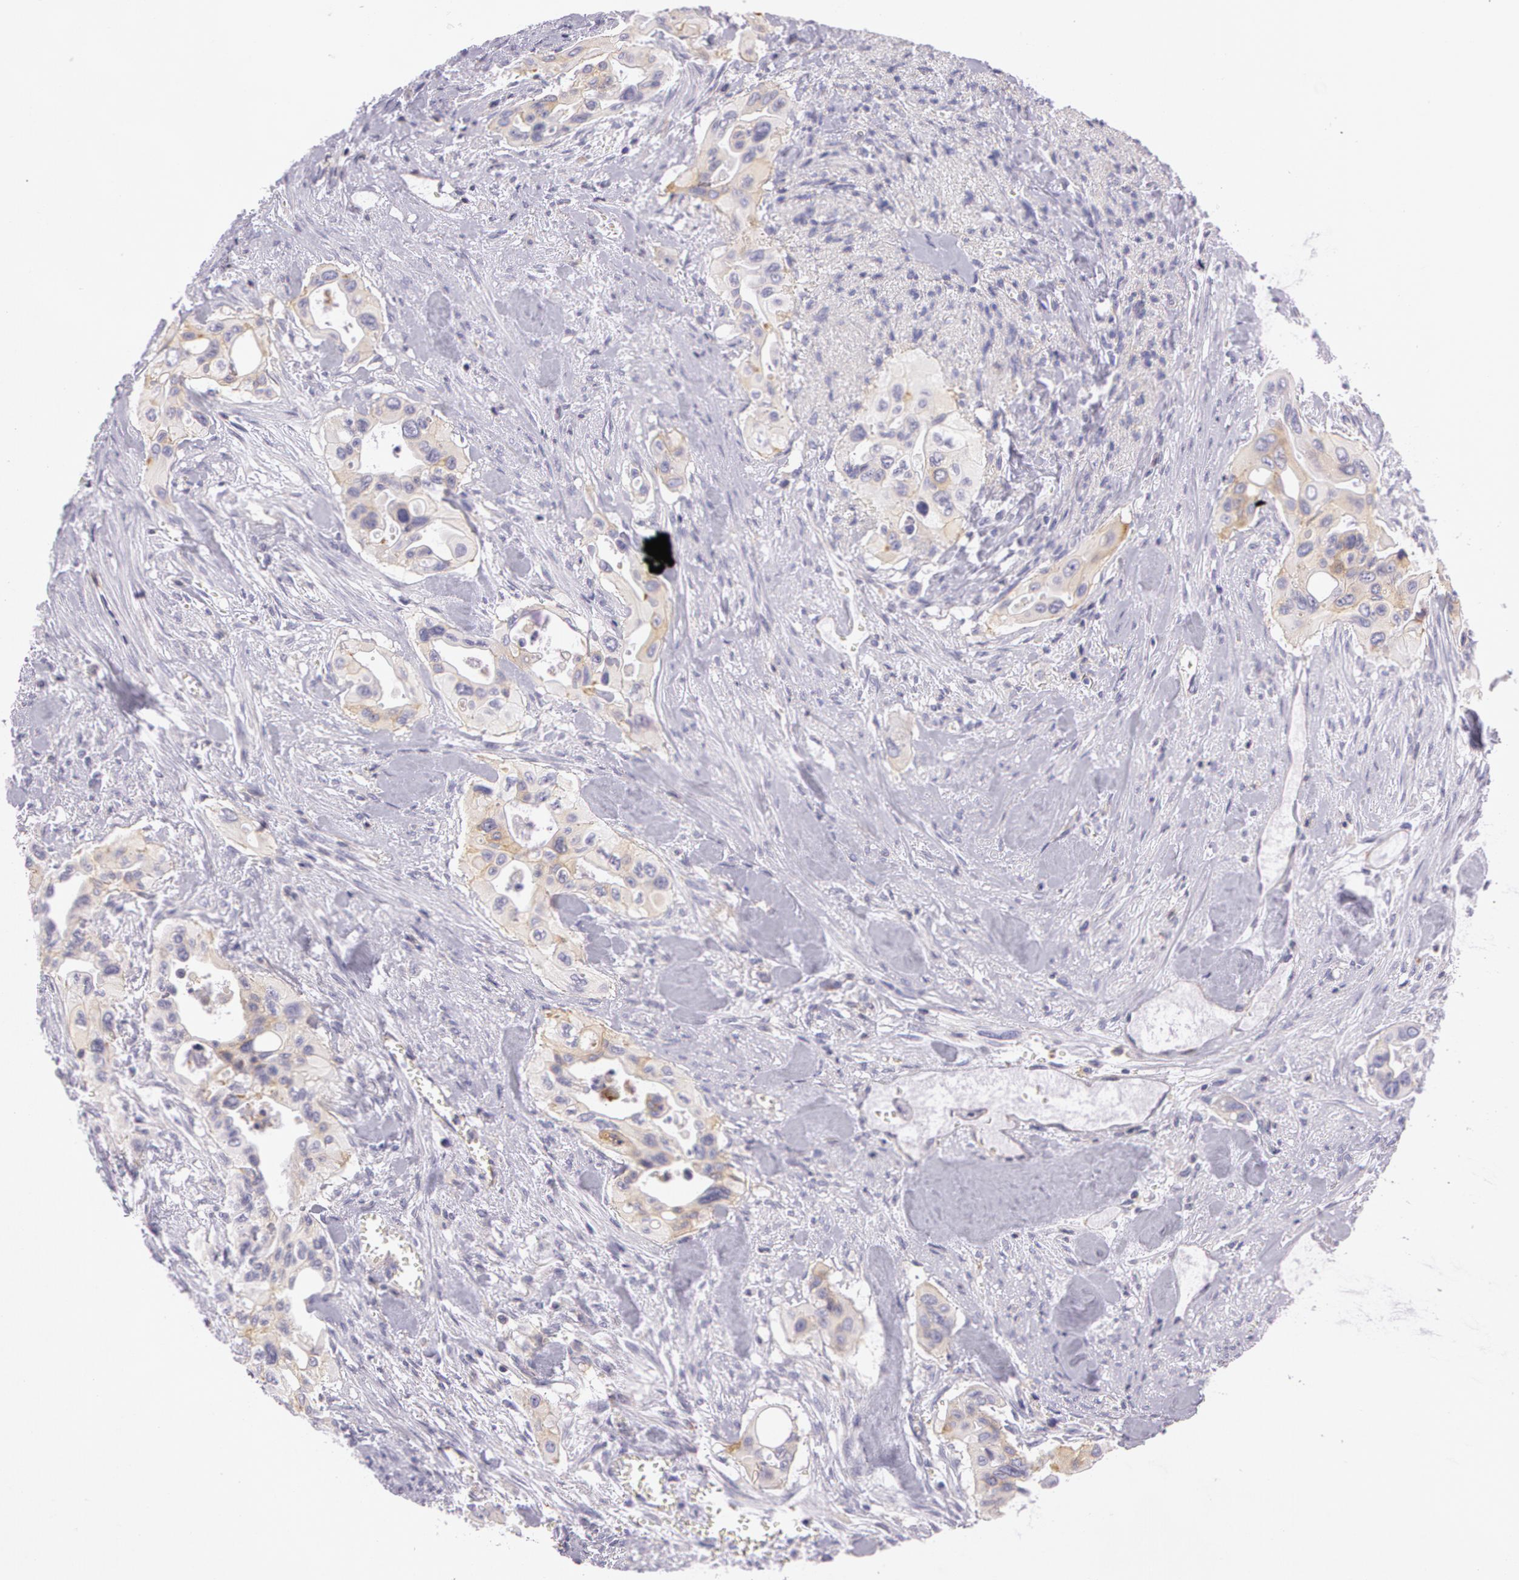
{"staining": {"intensity": "weak", "quantity": "25%-75%", "location": "cytoplasmic/membranous"}, "tissue": "pancreatic cancer", "cell_type": "Tumor cells", "image_type": "cancer", "snomed": [{"axis": "morphology", "description": "Adenocarcinoma, NOS"}, {"axis": "topography", "description": "Pancreas"}], "caption": "A high-resolution micrograph shows immunohistochemistry staining of pancreatic adenocarcinoma, which reveals weak cytoplasmic/membranous expression in approximately 25%-75% of tumor cells.", "gene": "LY75", "patient": {"sex": "male", "age": 77}}